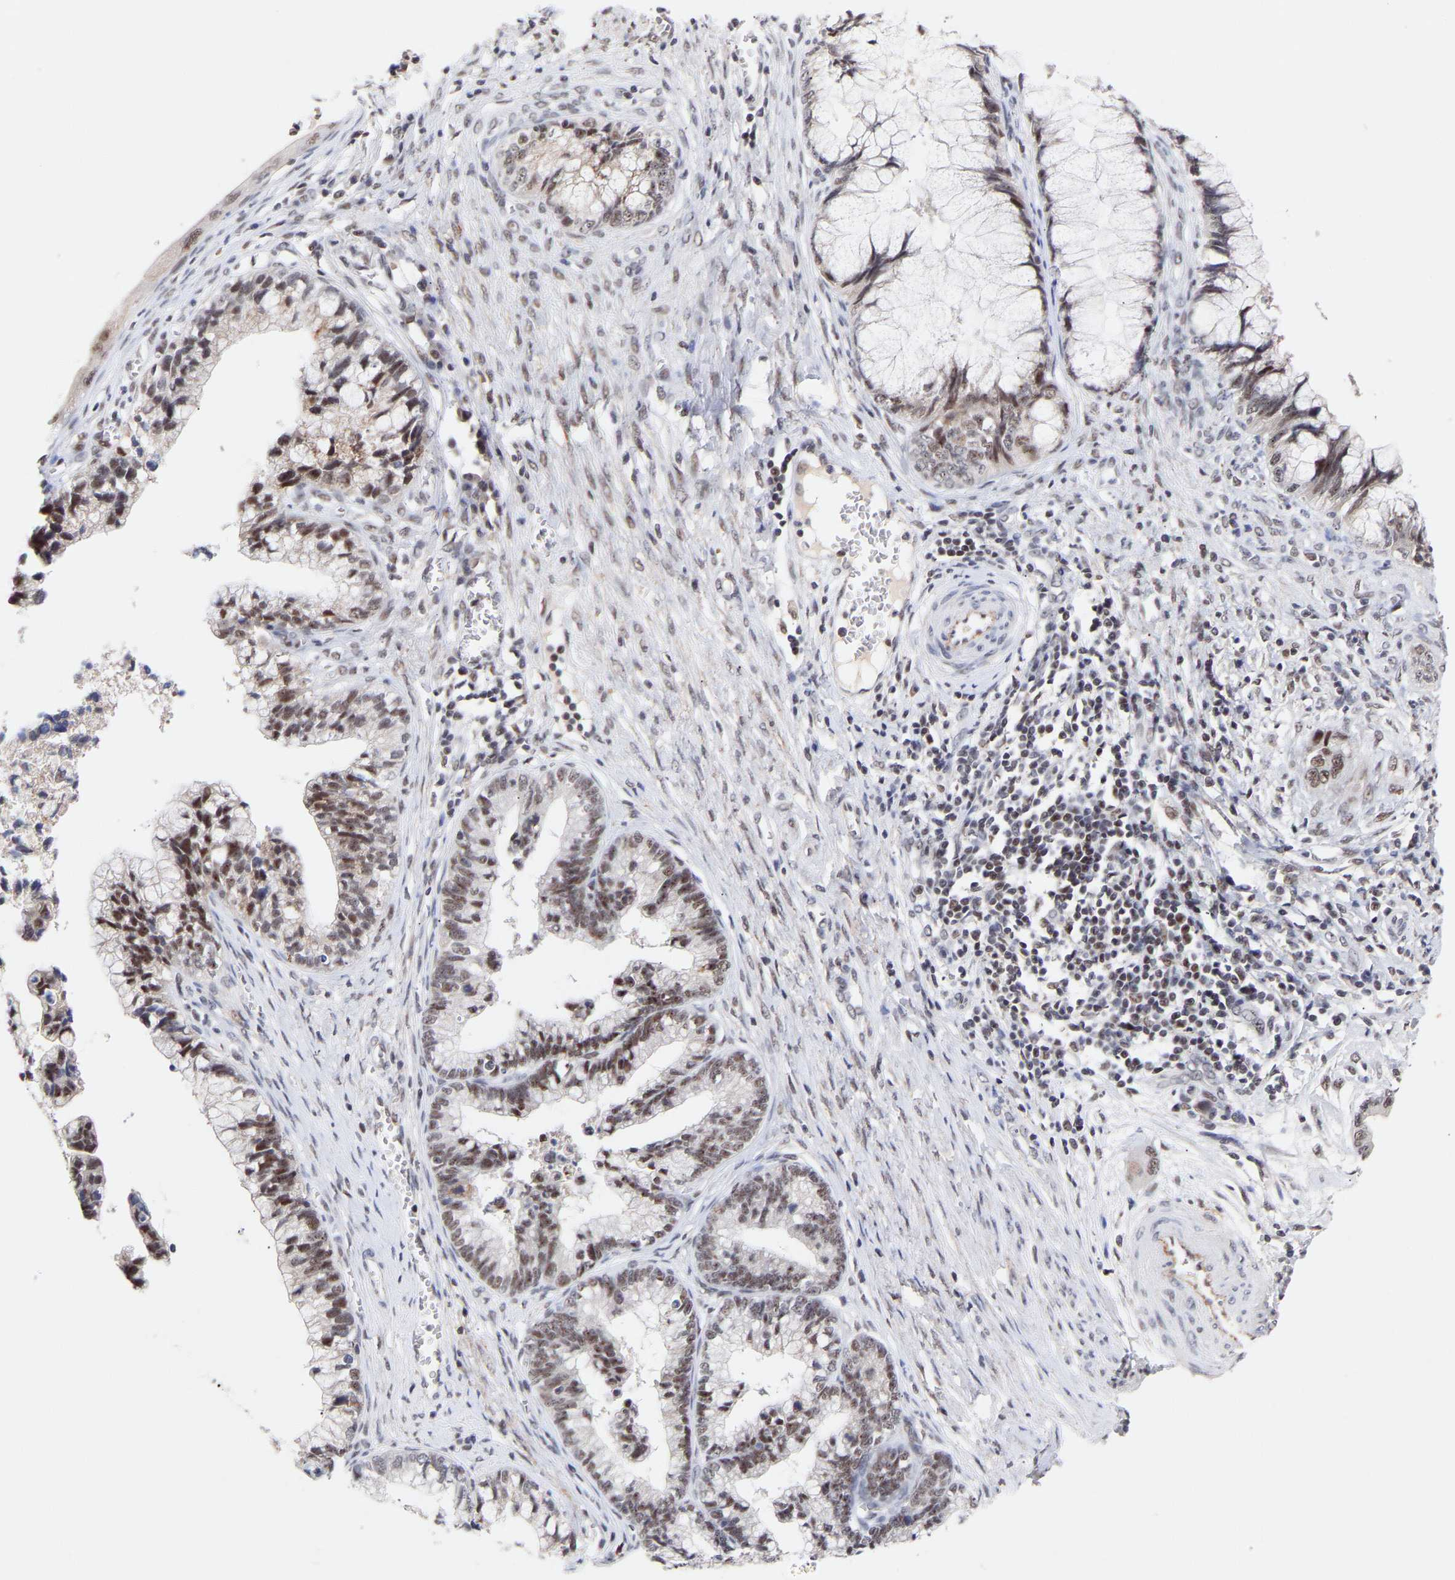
{"staining": {"intensity": "moderate", "quantity": "25%-75%", "location": "nuclear"}, "tissue": "cervical cancer", "cell_type": "Tumor cells", "image_type": "cancer", "snomed": [{"axis": "morphology", "description": "Adenocarcinoma, NOS"}, {"axis": "topography", "description": "Cervix"}], "caption": "A high-resolution photomicrograph shows immunohistochemistry staining of cervical adenocarcinoma, which shows moderate nuclear expression in about 25%-75% of tumor cells.", "gene": "RBM15", "patient": {"sex": "female", "age": 44}}